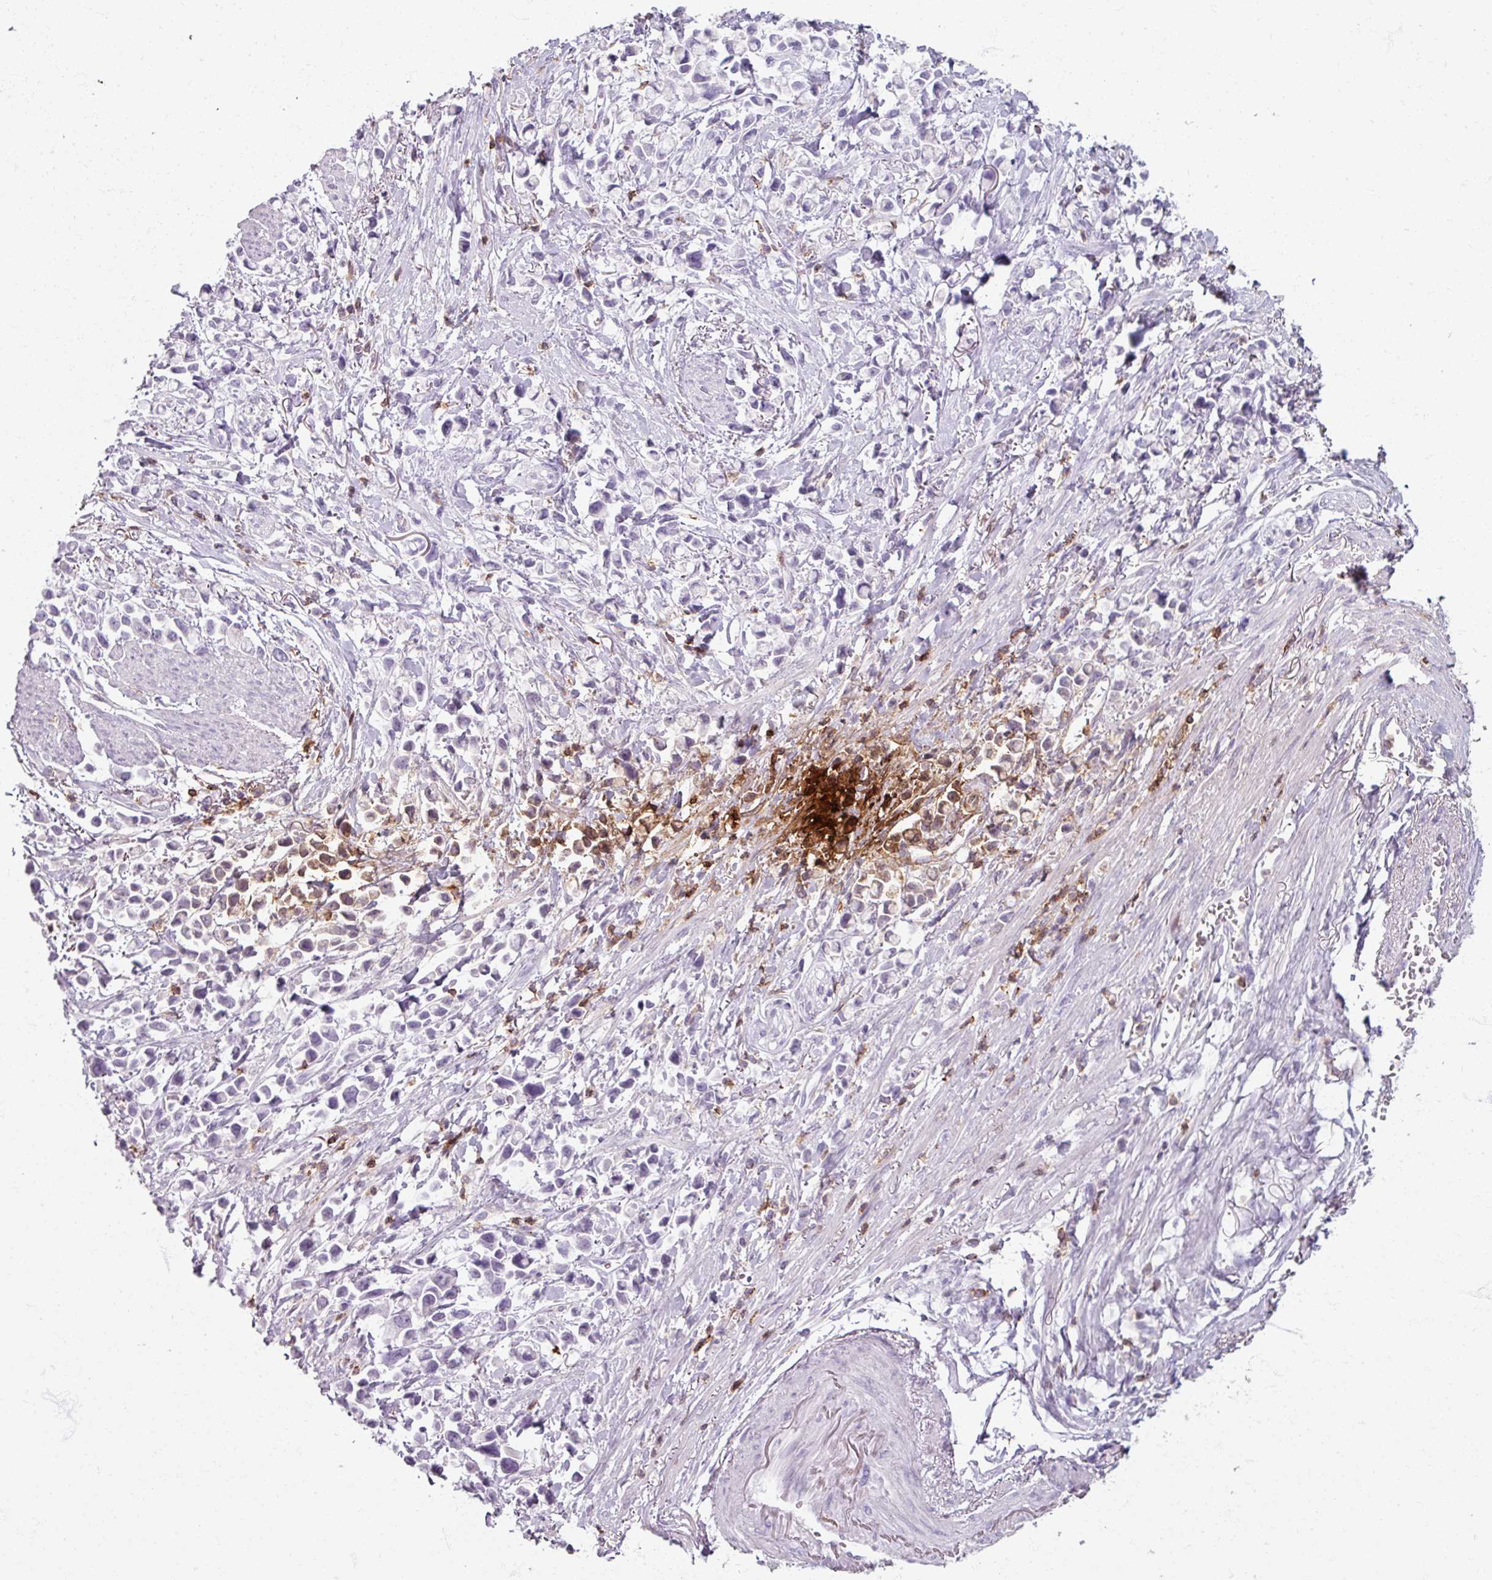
{"staining": {"intensity": "negative", "quantity": "none", "location": "none"}, "tissue": "stomach cancer", "cell_type": "Tumor cells", "image_type": "cancer", "snomed": [{"axis": "morphology", "description": "Adenocarcinoma, NOS"}, {"axis": "topography", "description": "Stomach"}], "caption": "DAB (3,3'-diaminobenzidine) immunohistochemical staining of human stomach cancer (adenocarcinoma) shows no significant positivity in tumor cells.", "gene": "PTPRC", "patient": {"sex": "female", "age": 81}}